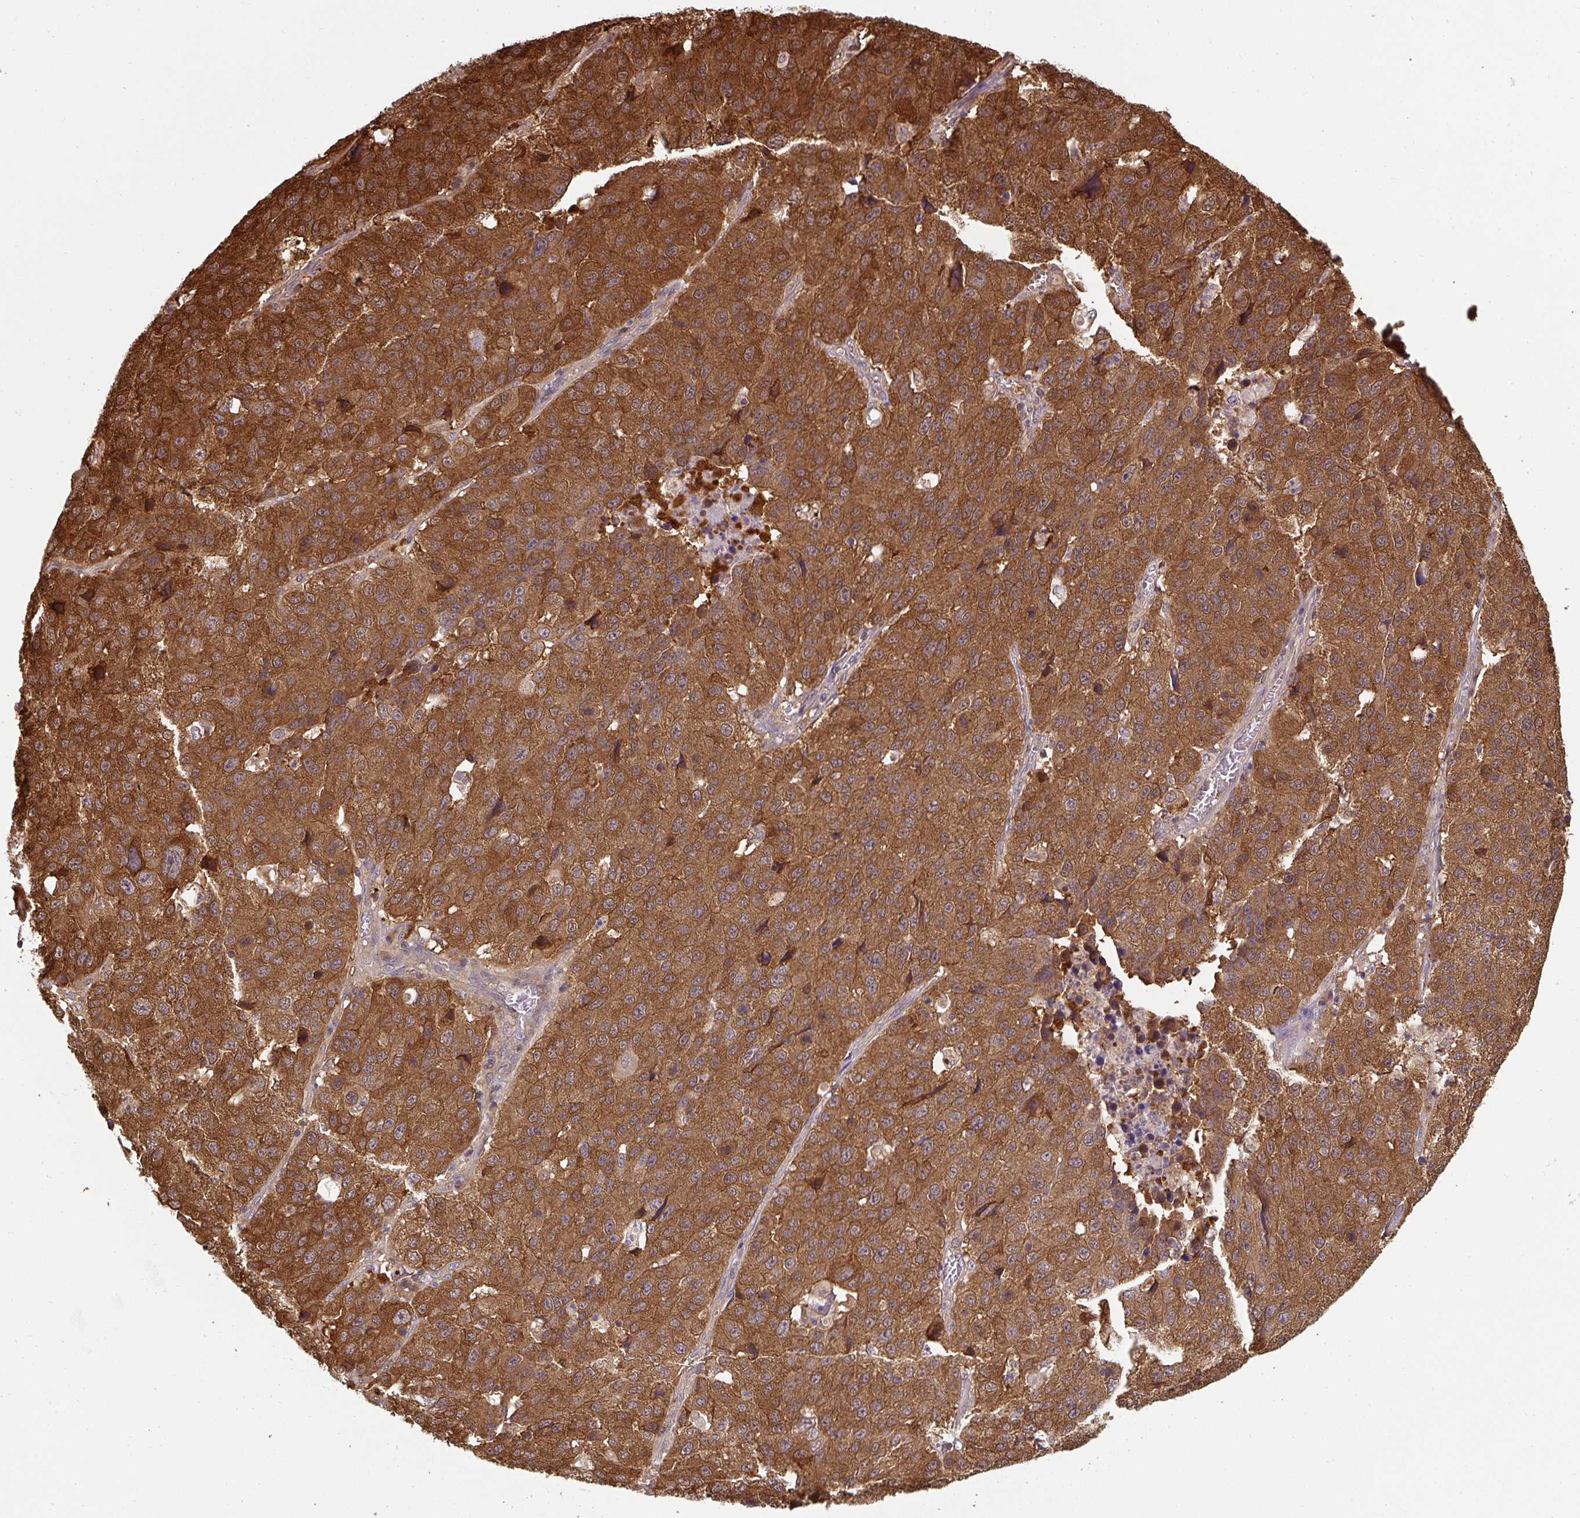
{"staining": {"intensity": "strong", "quantity": ">75%", "location": "cytoplasmic/membranous"}, "tissue": "stomach cancer", "cell_type": "Tumor cells", "image_type": "cancer", "snomed": [{"axis": "morphology", "description": "Adenocarcinoma, NOS"}, {"axis": "topography", "description": "Stomach"}], "caption": "An immunohistochemistry micrograph of neoplastic tissue is shown. Protein staining in brown highlights strong cytoplasmic/membranous positivity in stomach cancer within tumor cells.", "gene": "ST13", "patient": {"sex": "male", "age": 71}}